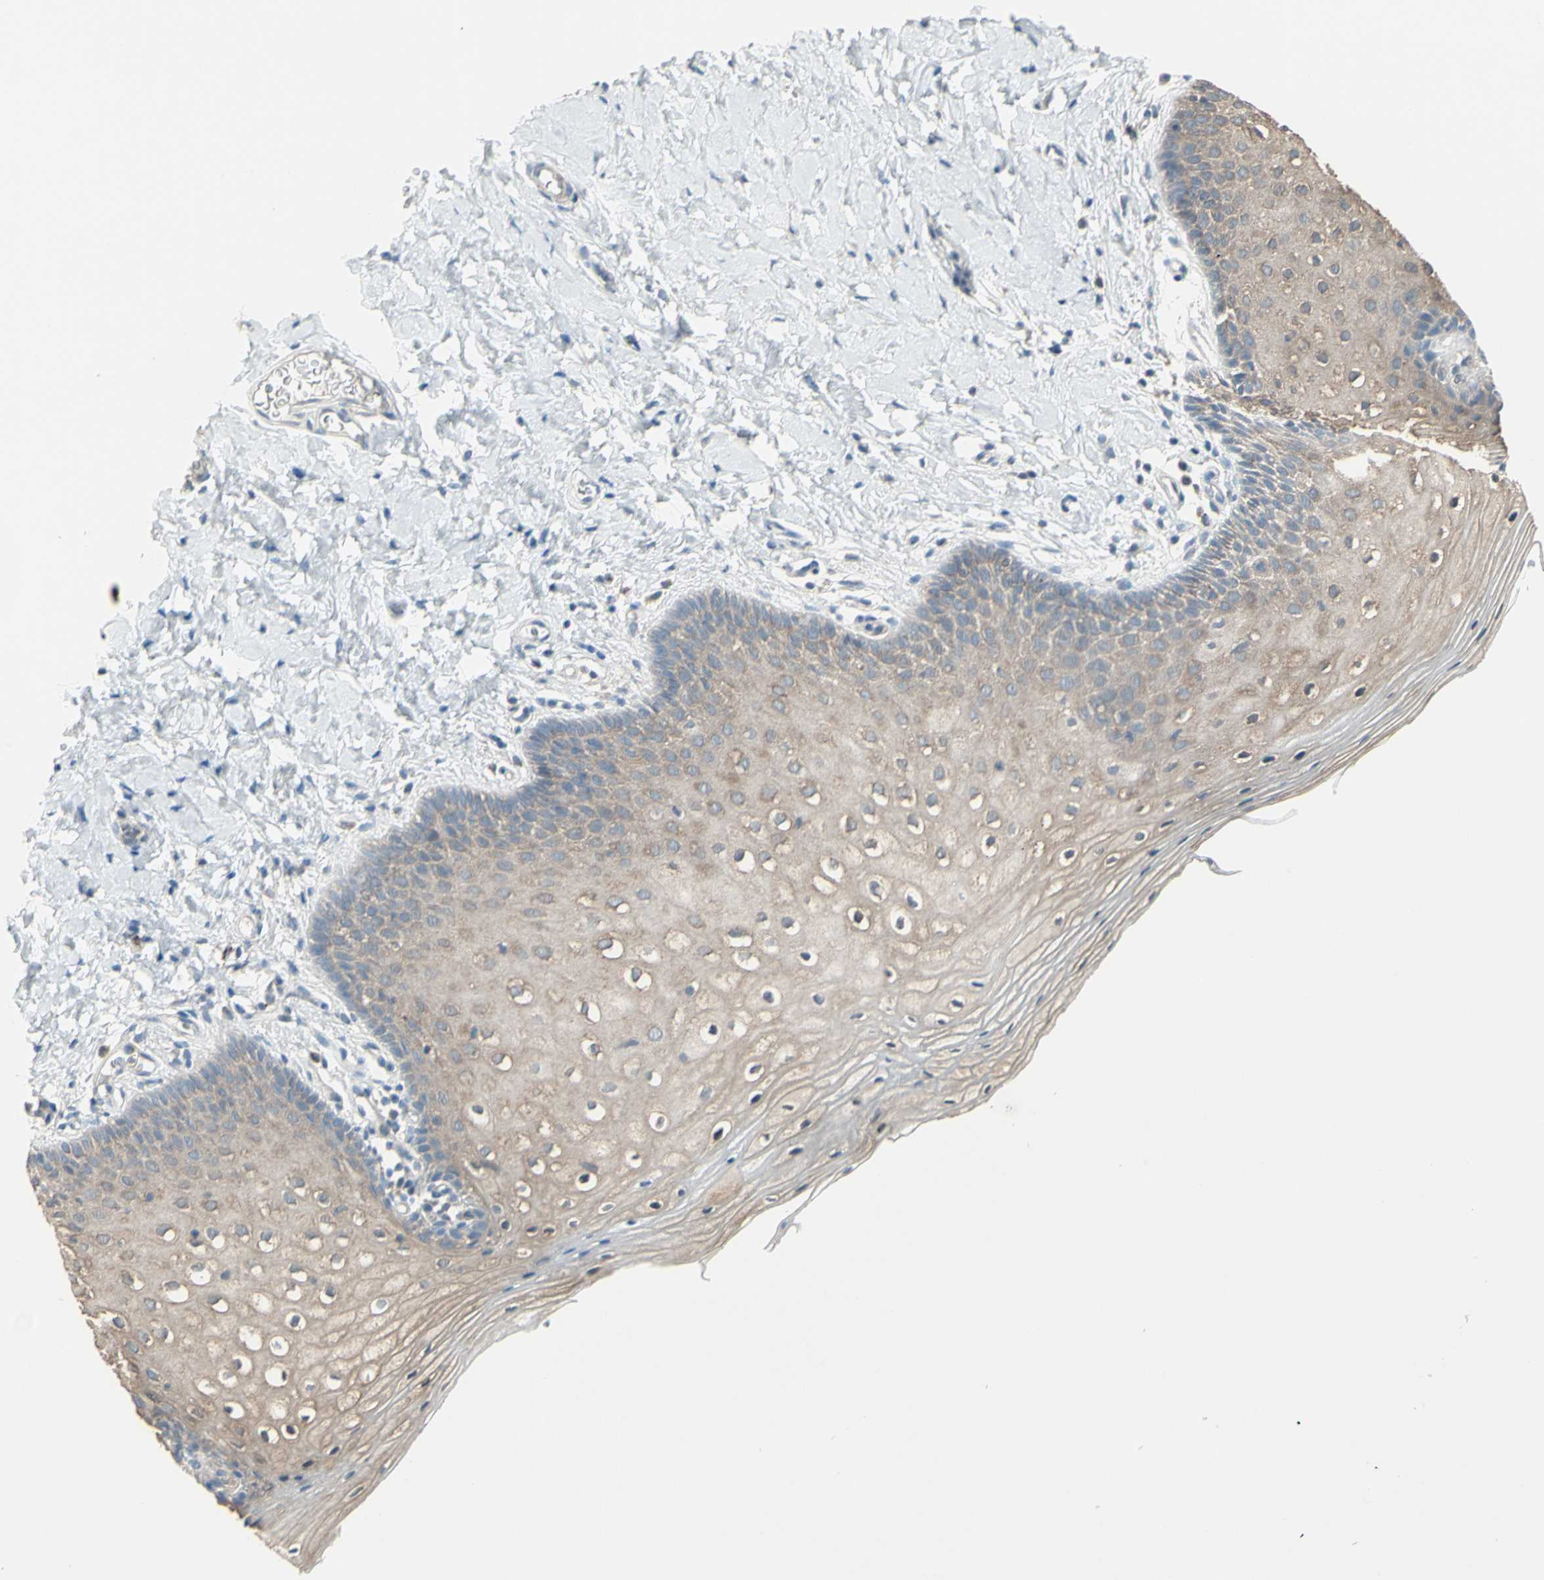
{"staining": {"intensity": "weak", "quantity": "25%-75%", "location": "cytoplasmic/membranous"}, "tissue": "vagina", "cell_type": "Squamous epithelial cells", "image_type": "normal", "snomed": [{"axis": "morphology", "description": "Normal tissue, NOS"}, {"axis": "topography", "description": "Vagina"}], "caption": "Unremarkable vagina shows weak cytoplasmic/membranous staining in about 25%-75% of squamous epithelial cells, visualized by immunohistochemistry. (DAB IHC with brightfield microscopy, high magnification).", "gene": "FAM171B", "patient": {"sex": "female", "age": 55}}